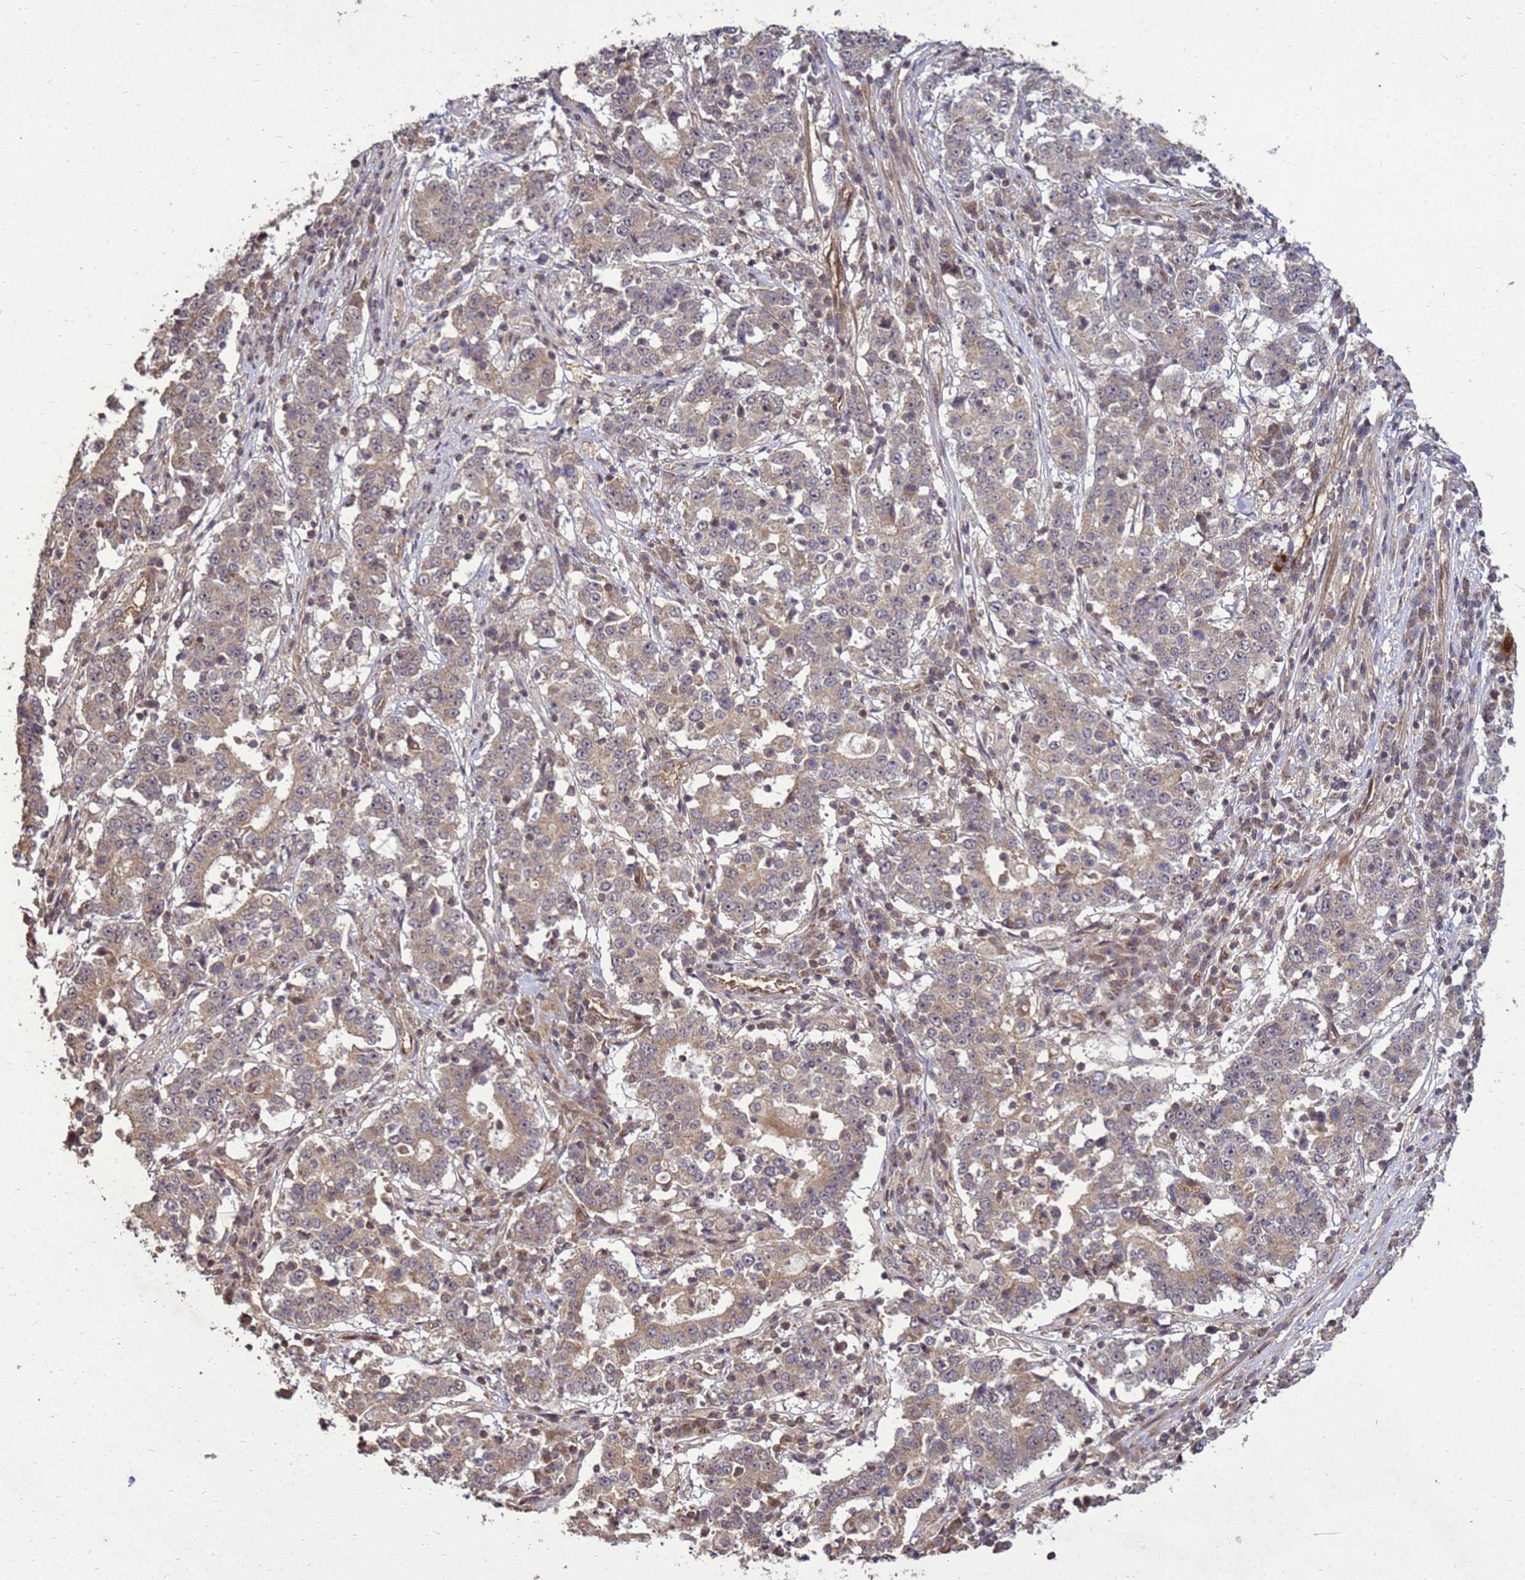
{"staining": {"intensity": "weak", "quantity": ">75%", "location": "cytoplasmic/membranous"}, "tissue": "stomach cancer", "cell_type": "Tumor cells", "image_type": "cancer", "snomed": [{"axis": "morphology", "description": "Adenocarcinoma, NOS"}, {"axis": "topography", "description": "Stomach"}], "caption": "The immunohistochemical stain labels weak cytoplasmic/membranous expression in tumor cells of stomach adenocarcinoma tissue. The staining was performed using DAB to visualize the protein expression in brown, while the nuclei were stained in blue with hematoxylin (Magnification: 20x).", "gene": "CRBN", "patient": {"sex": "male", "age": 59}}